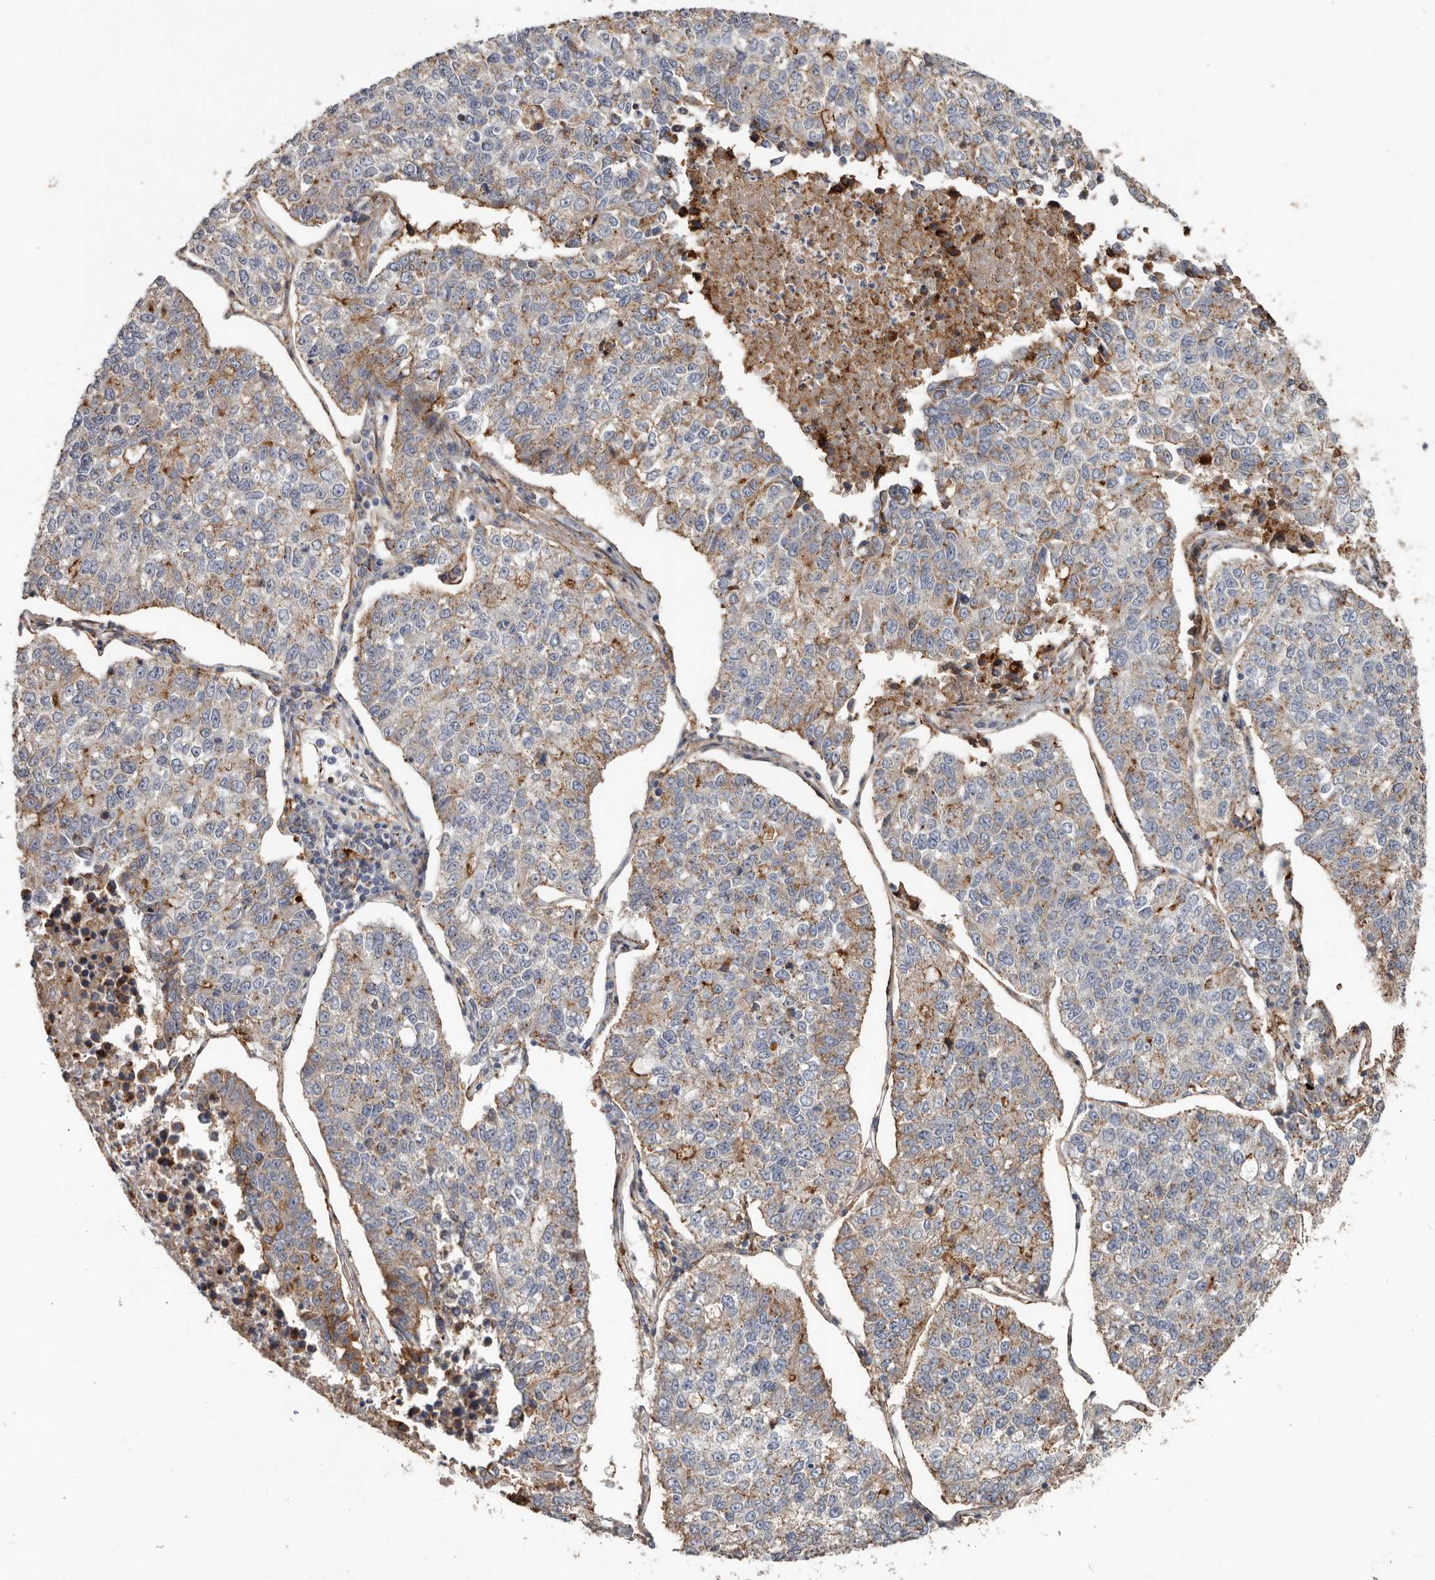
{"staining": {"intensity": "moderate", "quantity": "<25%", "location": "cytoplasmic/membranous"}, "tissue": "lung cancer", "cell_type": "Tumor cells", "image_type": "cancer", "snomed": [{"axis": "morphology", "description": "Adenocarcinoma, NOS"}, {"axis": "topography", "description": "Lung"}], "caption": "This micrograph displays lung cancer stained with IHC to label a protein in brown. The cytoplasmic/membranous of tumor cells show moderate positivity for the protein. Nuclei are counter-stained blue.", "gene": "KIF26B", "patient": {"sex": "male", "age": 49}}